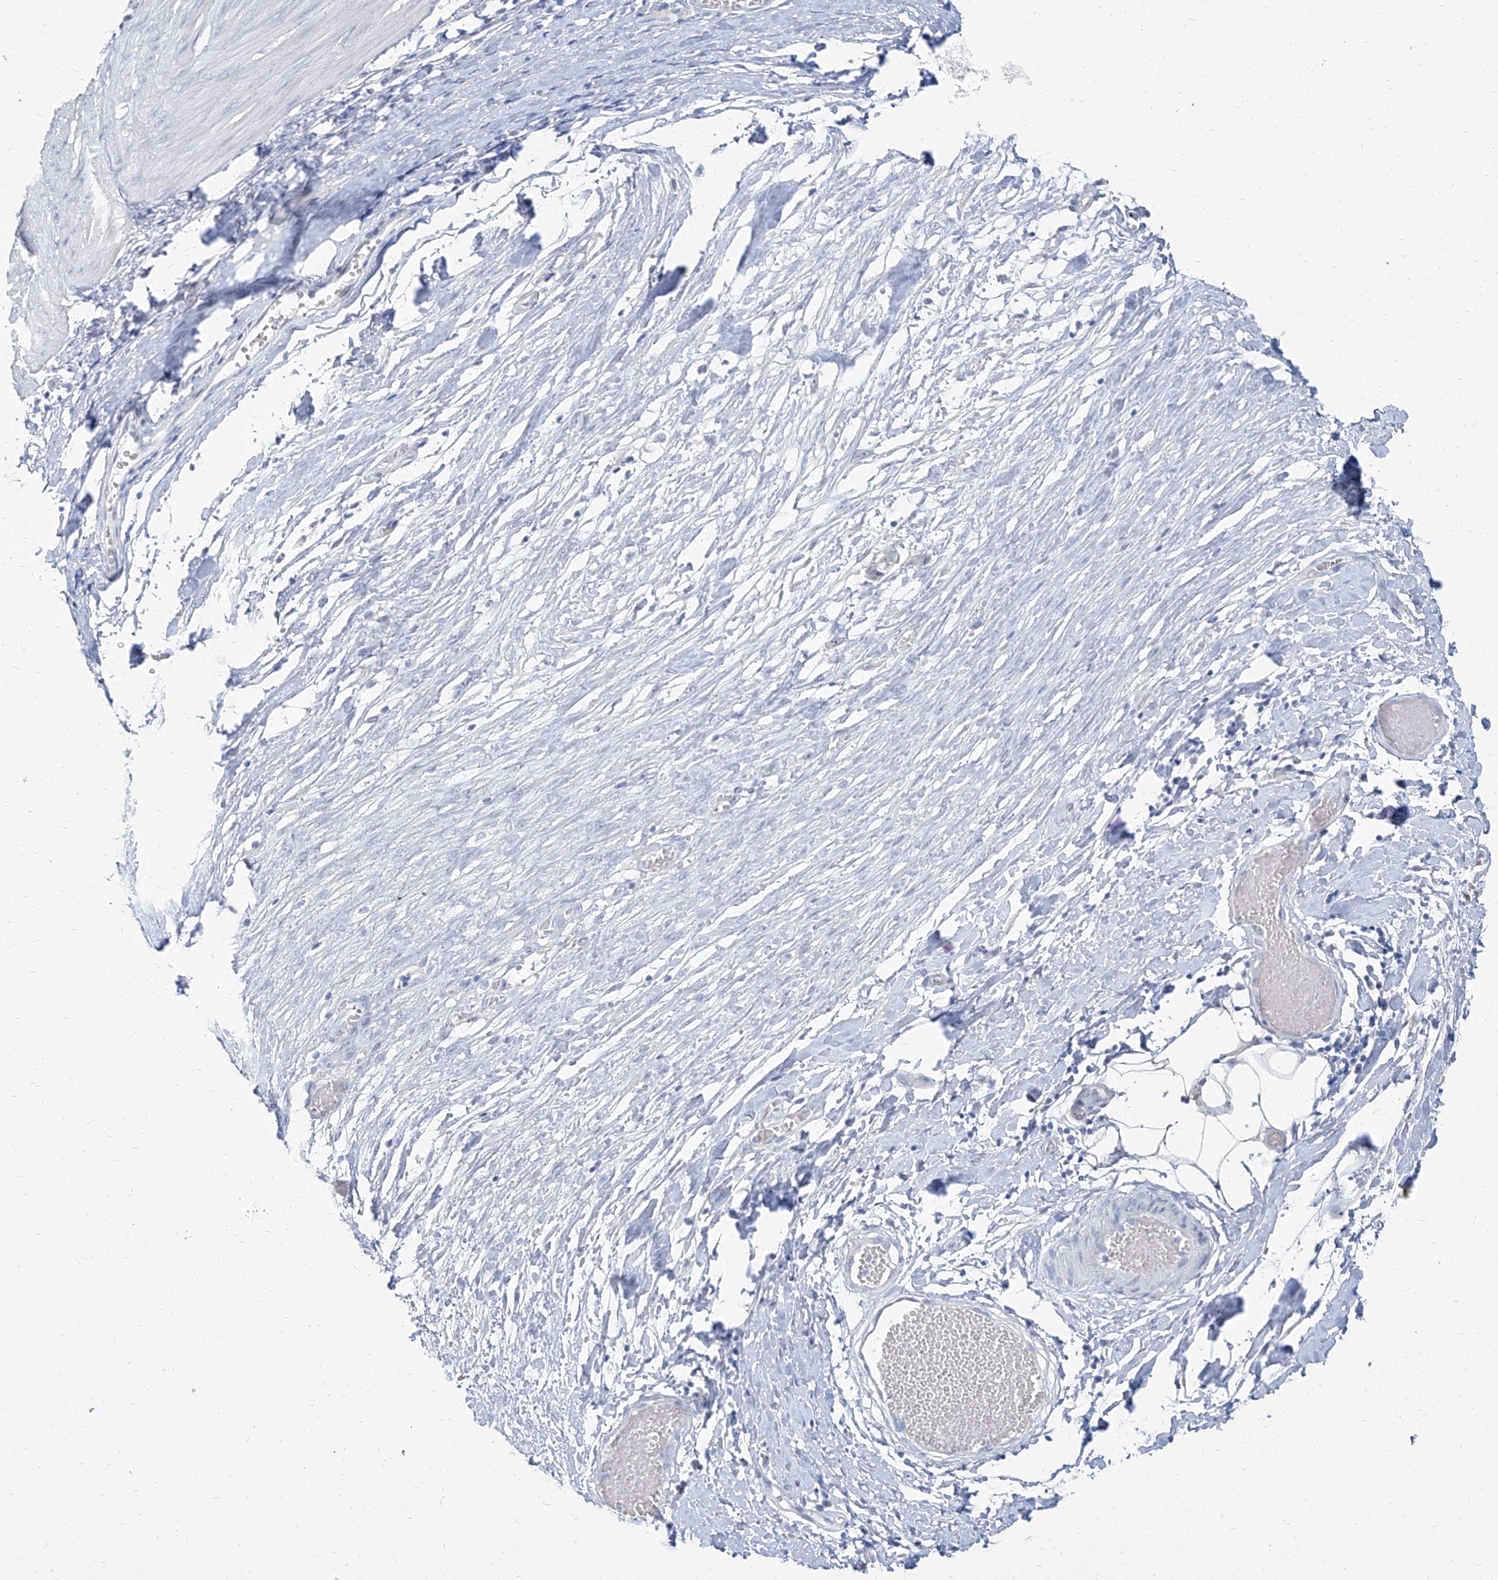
{"staining": {"intensity": "negative", "quantity": "none", "location": "none"}, "tissue": "smooth muscle", "cell_type": "Smooth muscle cells", "image_type": "normal", "snomed": [{"axis": "morphology", "description": "Normal tissue, NOS"}, {"axis": "morphology", "description": "Adenocarcinoma, NOS"}, {"axis": "topography", "description": "Colon"}, {"axis": "topography", "description": "Peripheral nerve tissue"}], "caption": "The image demonstrates no staining of smooth muscle cells in unremarkable smooth muscle.", "gene": "TXLNB", "patient": {"sex": "male", "age": 14}}